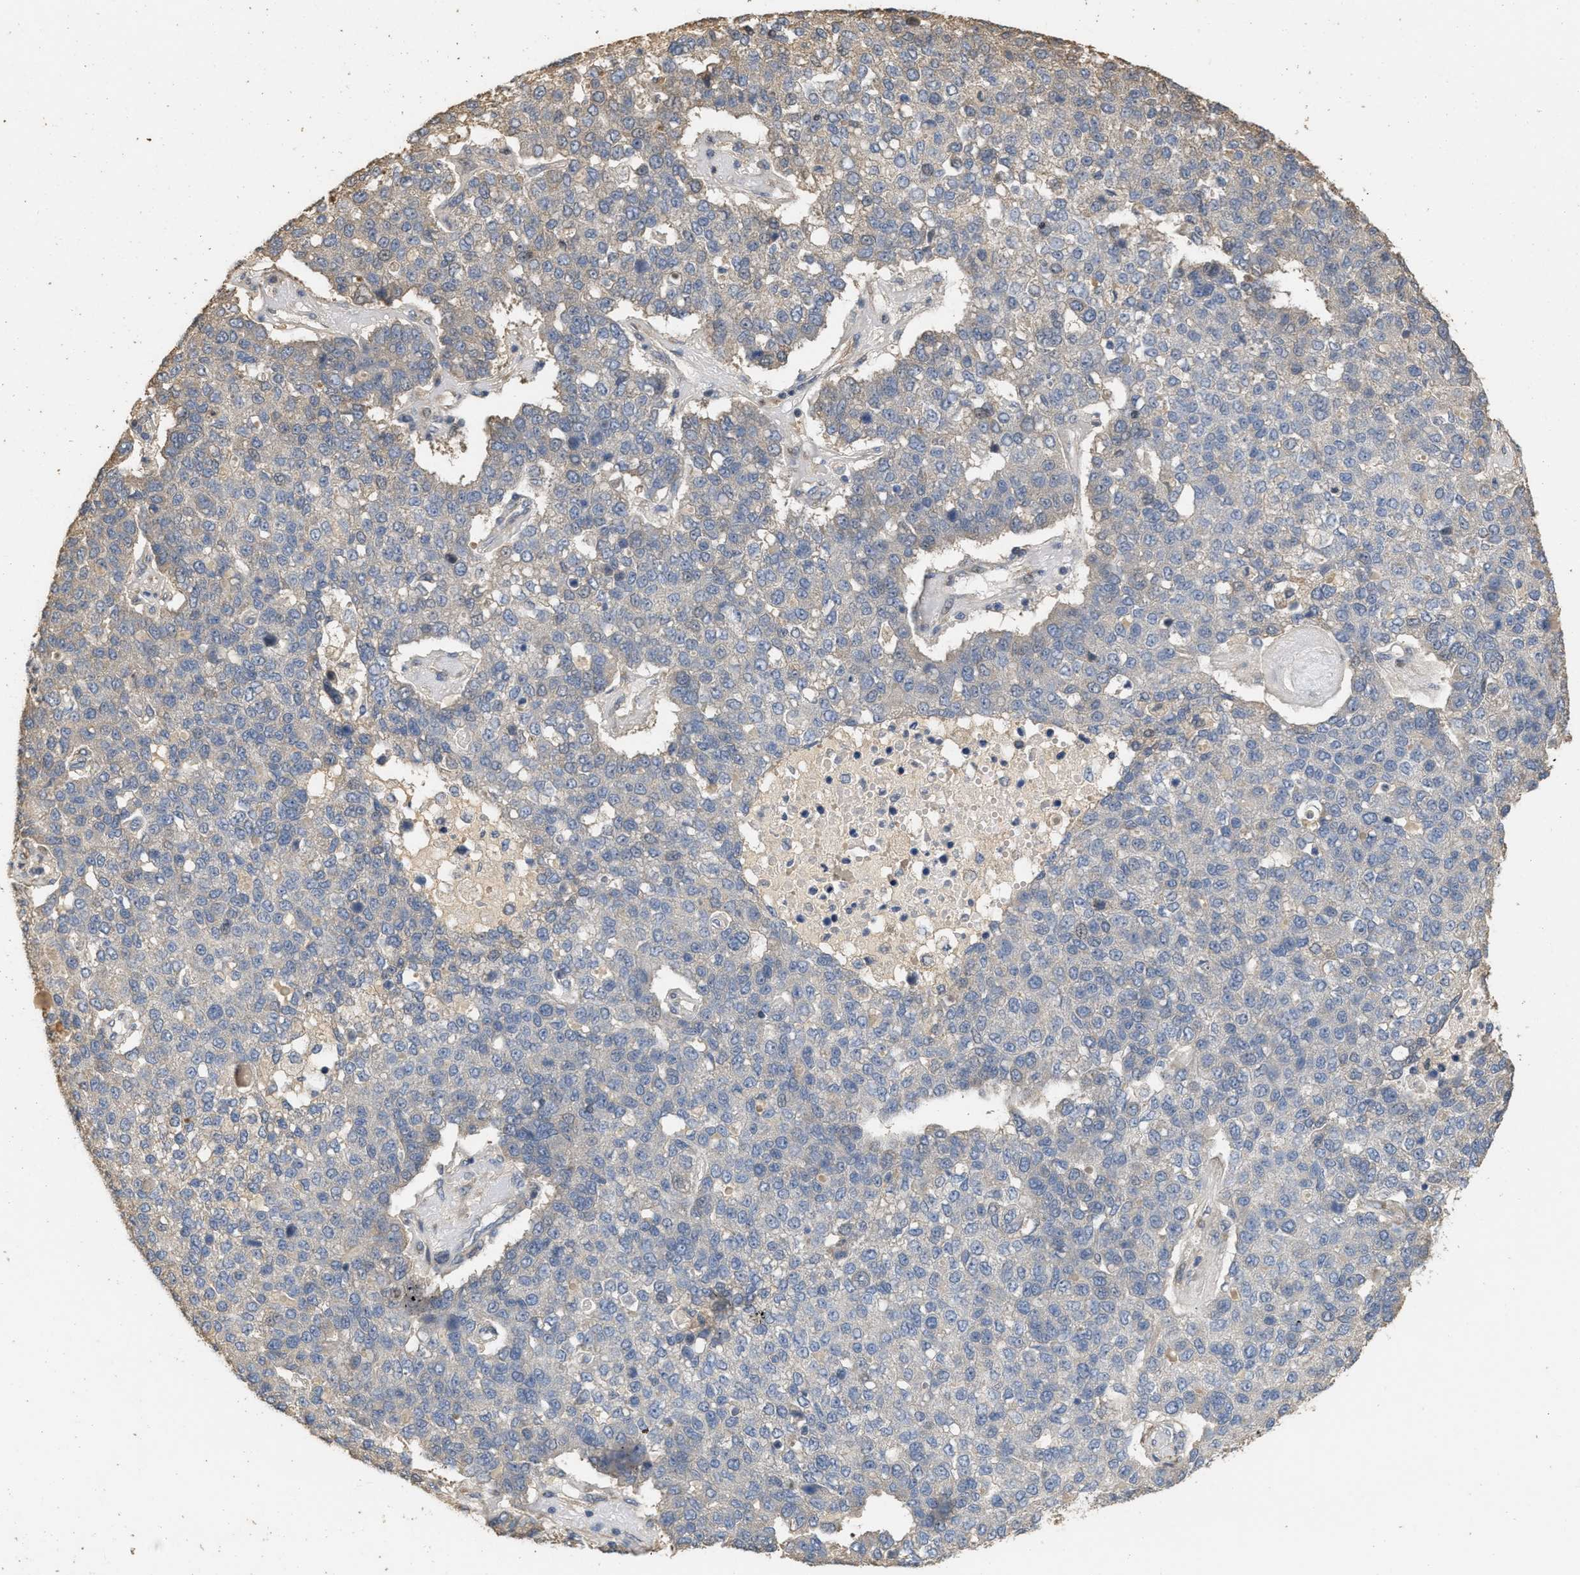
{"staining": {"intensity": "negative", "quantity": "none", "location": "none"}, "tissue": "pancreatic cancer", "cell_type": "Tumor cells", "image_type": "cancer", "snomed": [{"axis": "morphology", "description": "Adenocarcinoma, NOS"}, {"axis": "topography", "description": "Pancreas"}], "caption": "The IHC micrograph has no significant staining in tumor cells of pancreatic cancer tissue. (Stains: DAB immunohistochemistry (IHC) with hematoxylin counter stain, Microscopy: brightfield microscopy at high magnification).", "gene": "NCS1", "patient": {"sex": "female", "age": 61}}